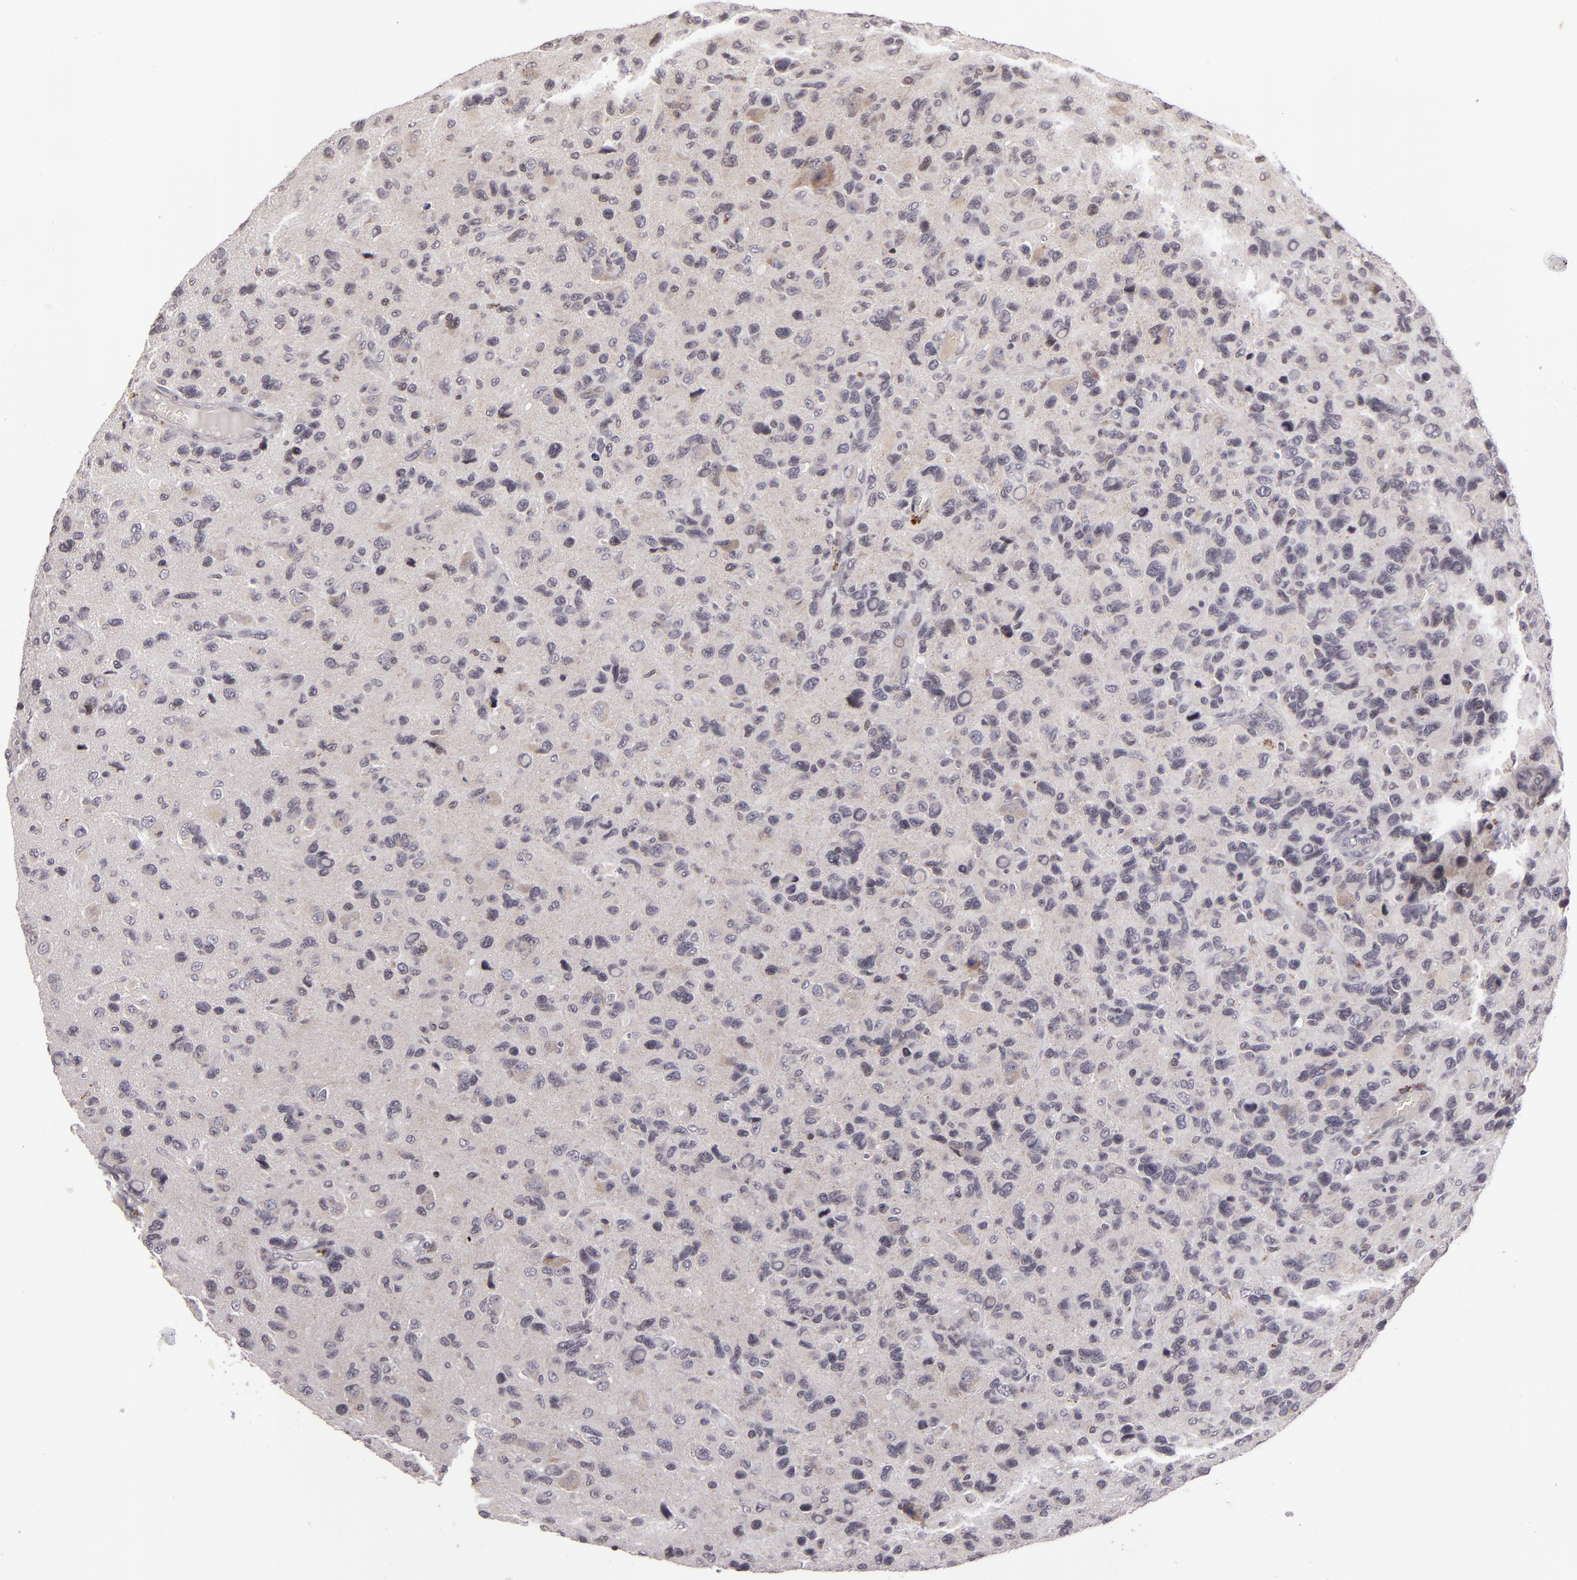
{"staining": {"intensity": "negative", "quantity": "none", "location": "none"}, "tissue": "glioma", "cell_type": "Tumor cells", "image_type": "cancer", "snomed": [{"axis": "morphology", "description": "Glioma, malignant, High grade"}, {"axis": "topography", "description": "Brain"}], "caption": "Immunohistochemical staining of human malignant glioma (high-grade) demonstrates no significant positivity in tumor cells.", "gene": "AKAP6", "patient": {"sex": "male", "age": 77}}